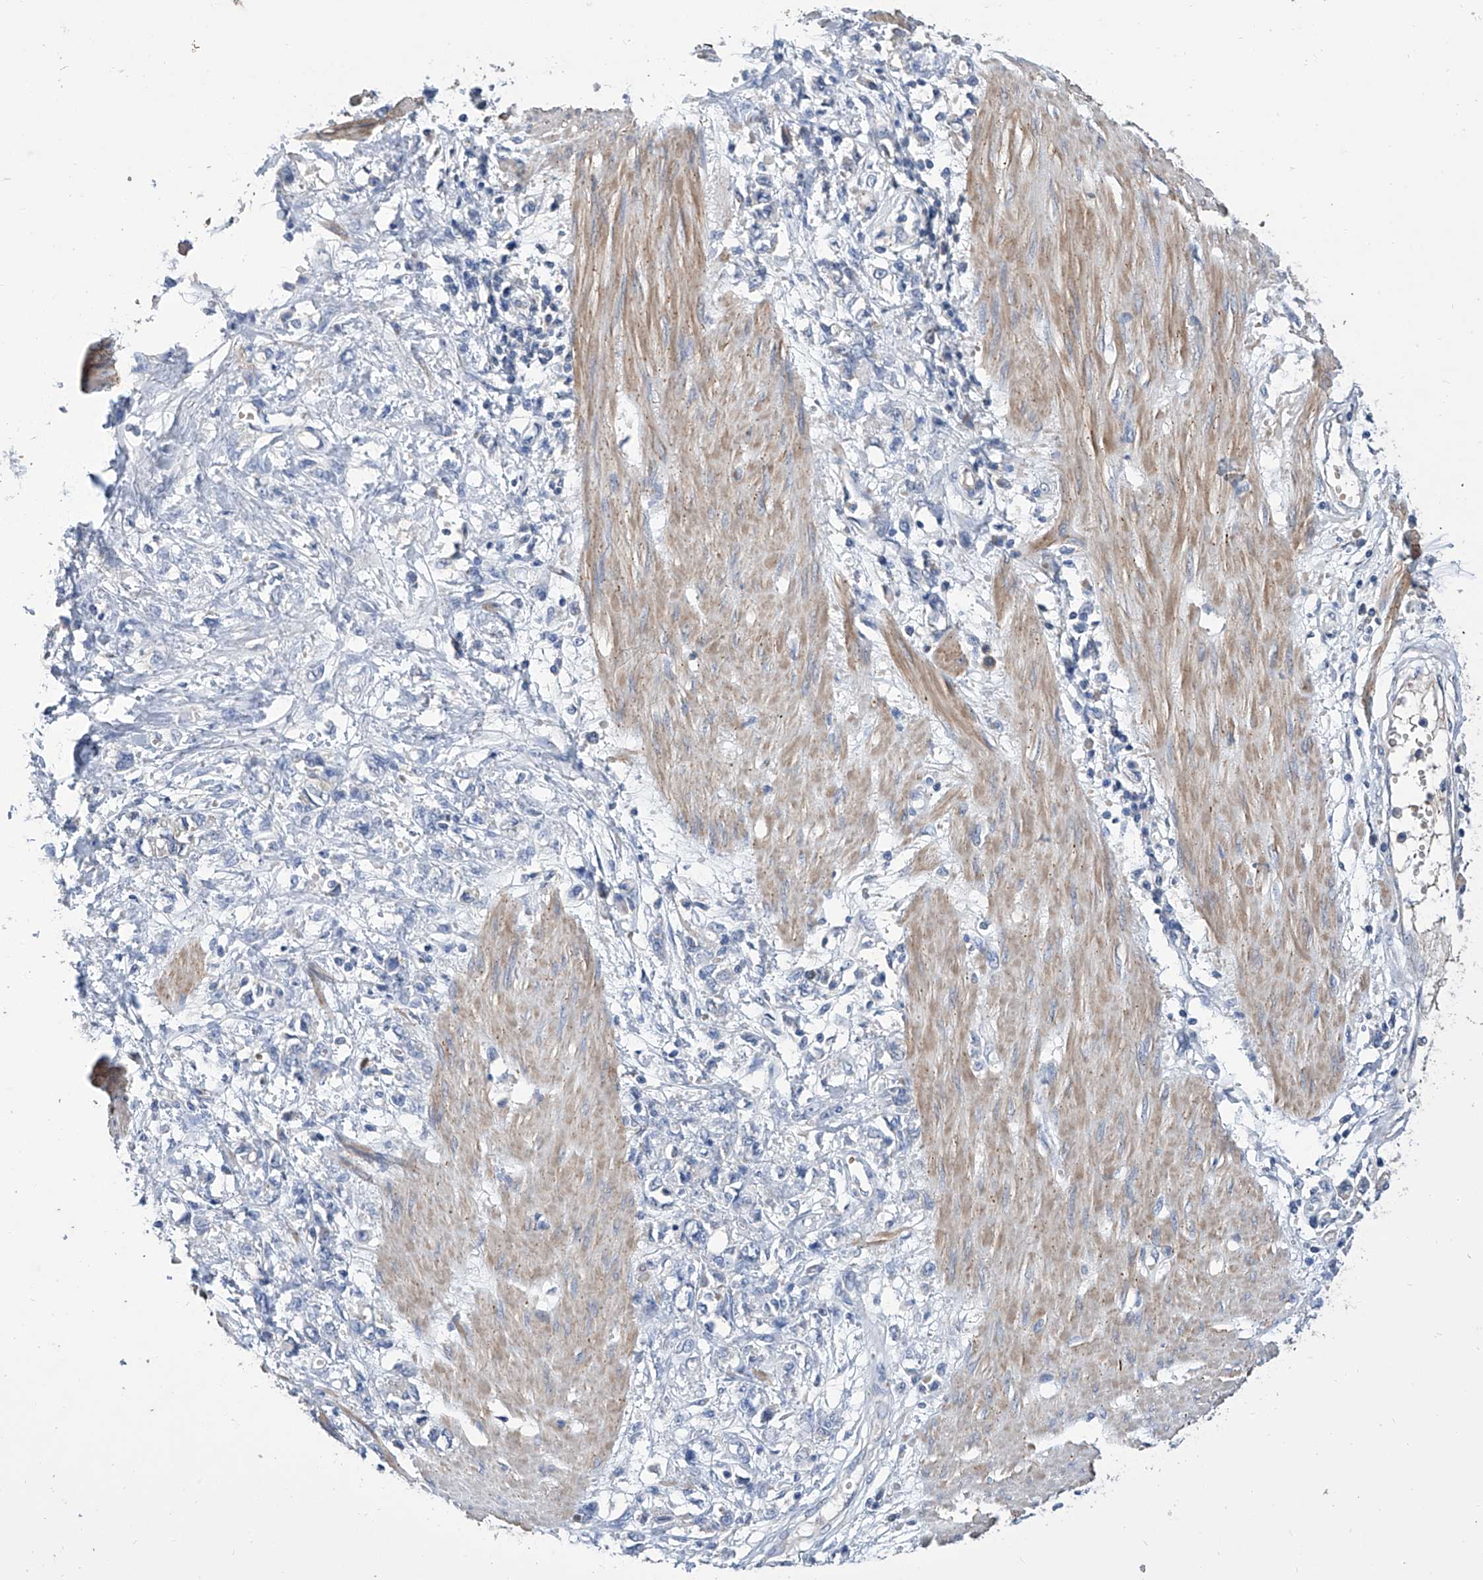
{"staining": {"intensity": "negative", "quantity": "none", "location": "none"}, "tissue": "stomach cancer", "cell_type": "Tumor cells", "image_type": "cancer", "snomed": [{"axis": "morphology", "description": "Adenocarcinoma, NOS"}, {"axis": "topography", "description": "Stomach"}], "caption": "DAB immunohistochemical staining of stomach cancer demonstrates no significant expression in tumor cells.", "gene": "GPT", "patient": {"sex": "female", "age": 76}}